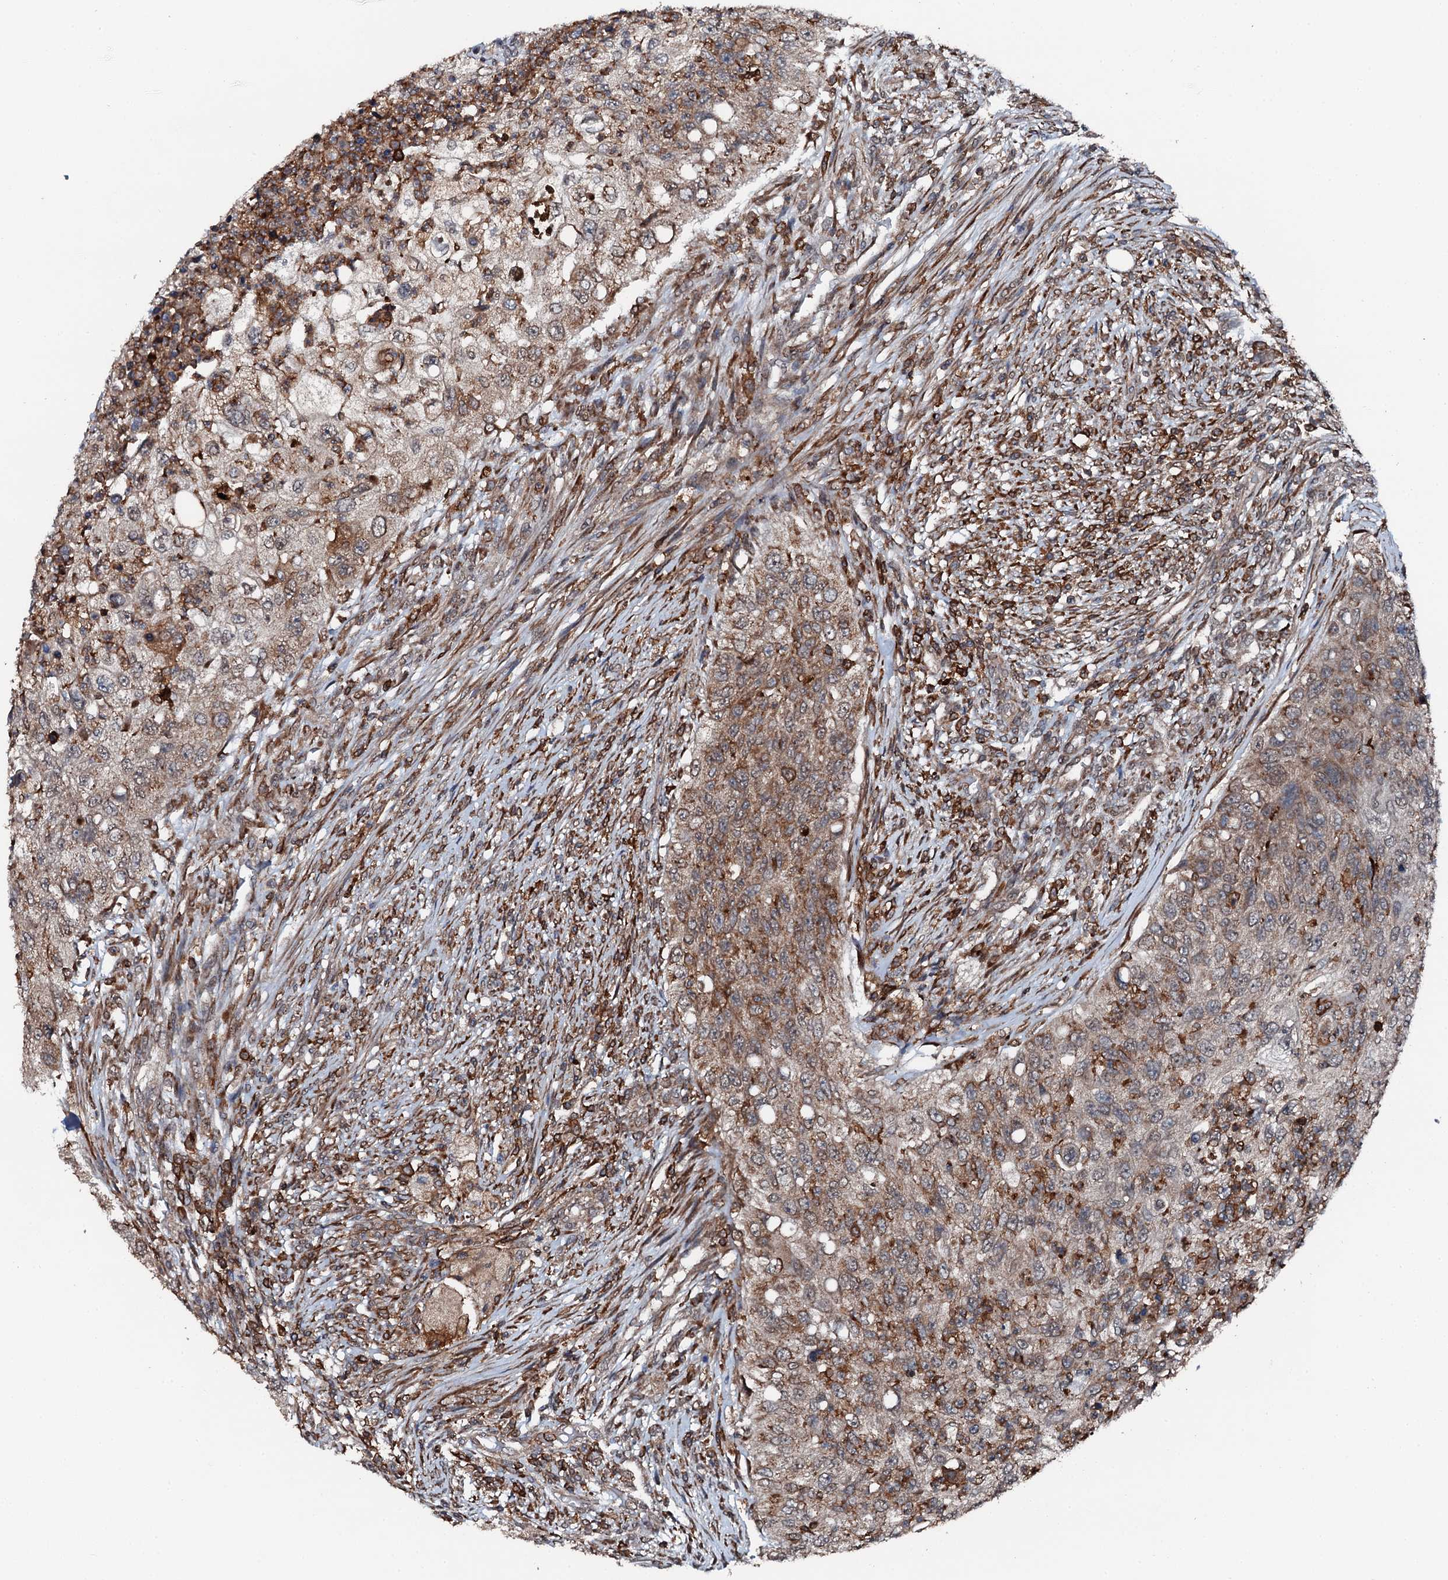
{"staining": {"intensity": "moderate", "quantity": ">75%", "location": "cytoplasmic/membranous"}, "tissue": "urothelial cancer", "cell_type": "Tumor cells", "image_type": "cancer", "snomed": [{"axis": "morphology", "description": "Urothelial carcinoma, High grade"}, {"axis": "topography", "description": "Urinary bladder"}], "caption": "A photomicrograph of urothelial carcinoma (high-grade) stained for a protein displays moderate cytoplasmic/membranous brown staining in tumor cells. (brown staining indicates protein expression, while blue staining denotes nuclei).", "gene": "EDC4", "patient": {"sex": "female", "age": 60}}